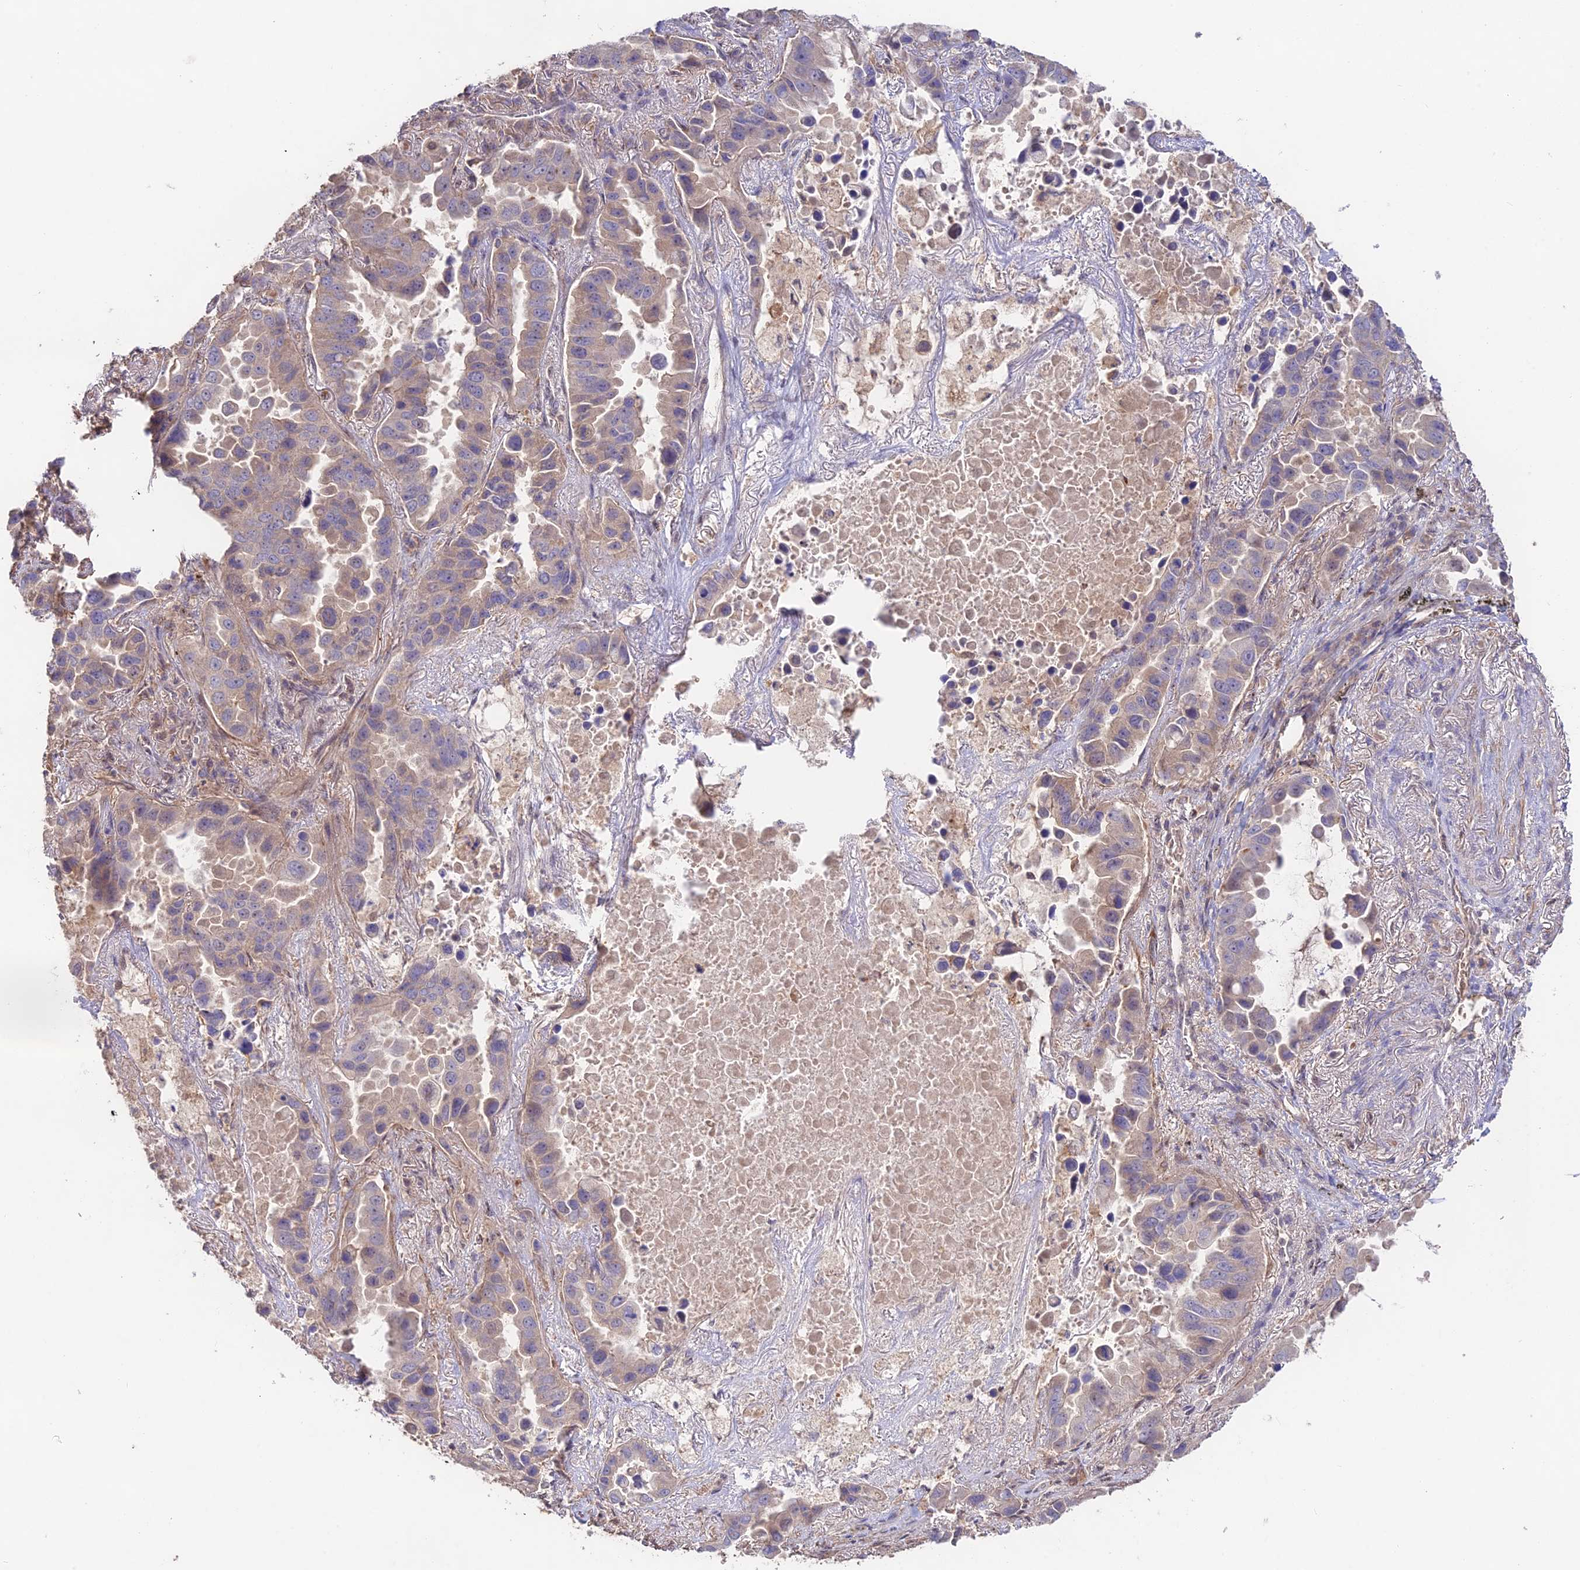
{"staining": {"intensity": "weak", "quantity": "25%-75%", "location": "cytoplasmic/membranous"}, "tissue": "lung cancer", "cell_type": "Tumor cells", "image_type": "cancer", "snomed": [{"axis": "morphology", "description": "Adenocarcinoma, NOS"}, {"axis": "topography", "description": "Lung"}], "caption": "Immunohistochemical staining of human adenocarcinoma (lung) displays low levels of weak cytoplasmic/membranous expression in approximately 25%-75% of tumor cells.", "gene": "CLCF1", "patient": {"sex": "male", "age": 64}}